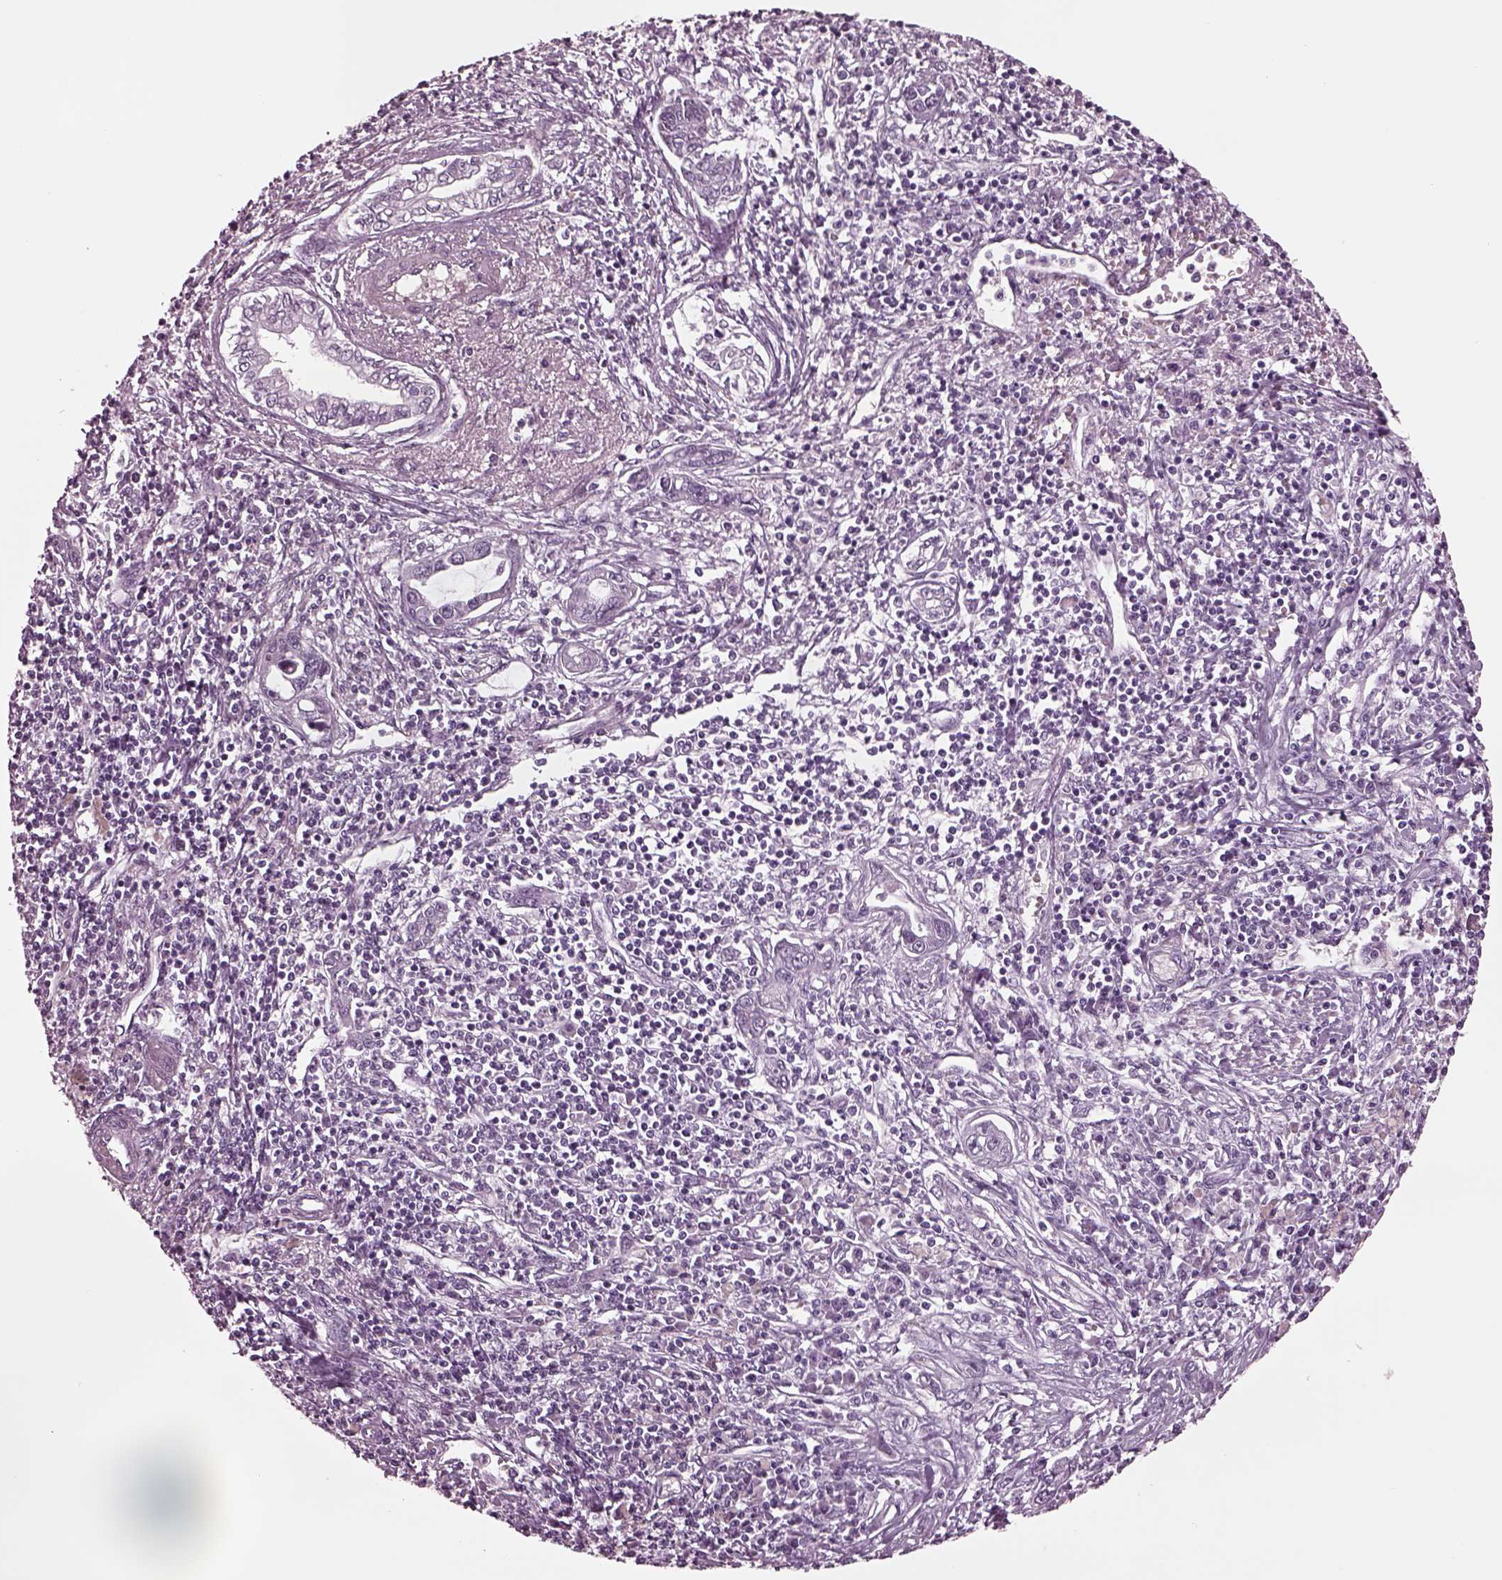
{"staining": {"intensity": "negative", "quantity": "none", "location": "none"}, "tissue": "liver cancer", "cell_type": "Tumor cells", "image_type": "cancer", "snomed": [{"axis": "morphology", "description": "Cholangiocarcinoma"}, {"axis": "topography", "description": "Liver"}], "caption": "A histopathology image of liver cancer (cholangiocarcinoma) stained for a protein shows no brown staining in tumor cells.", "gene": "TPPP2", "patient": {"sex": "male", "age": 58}}